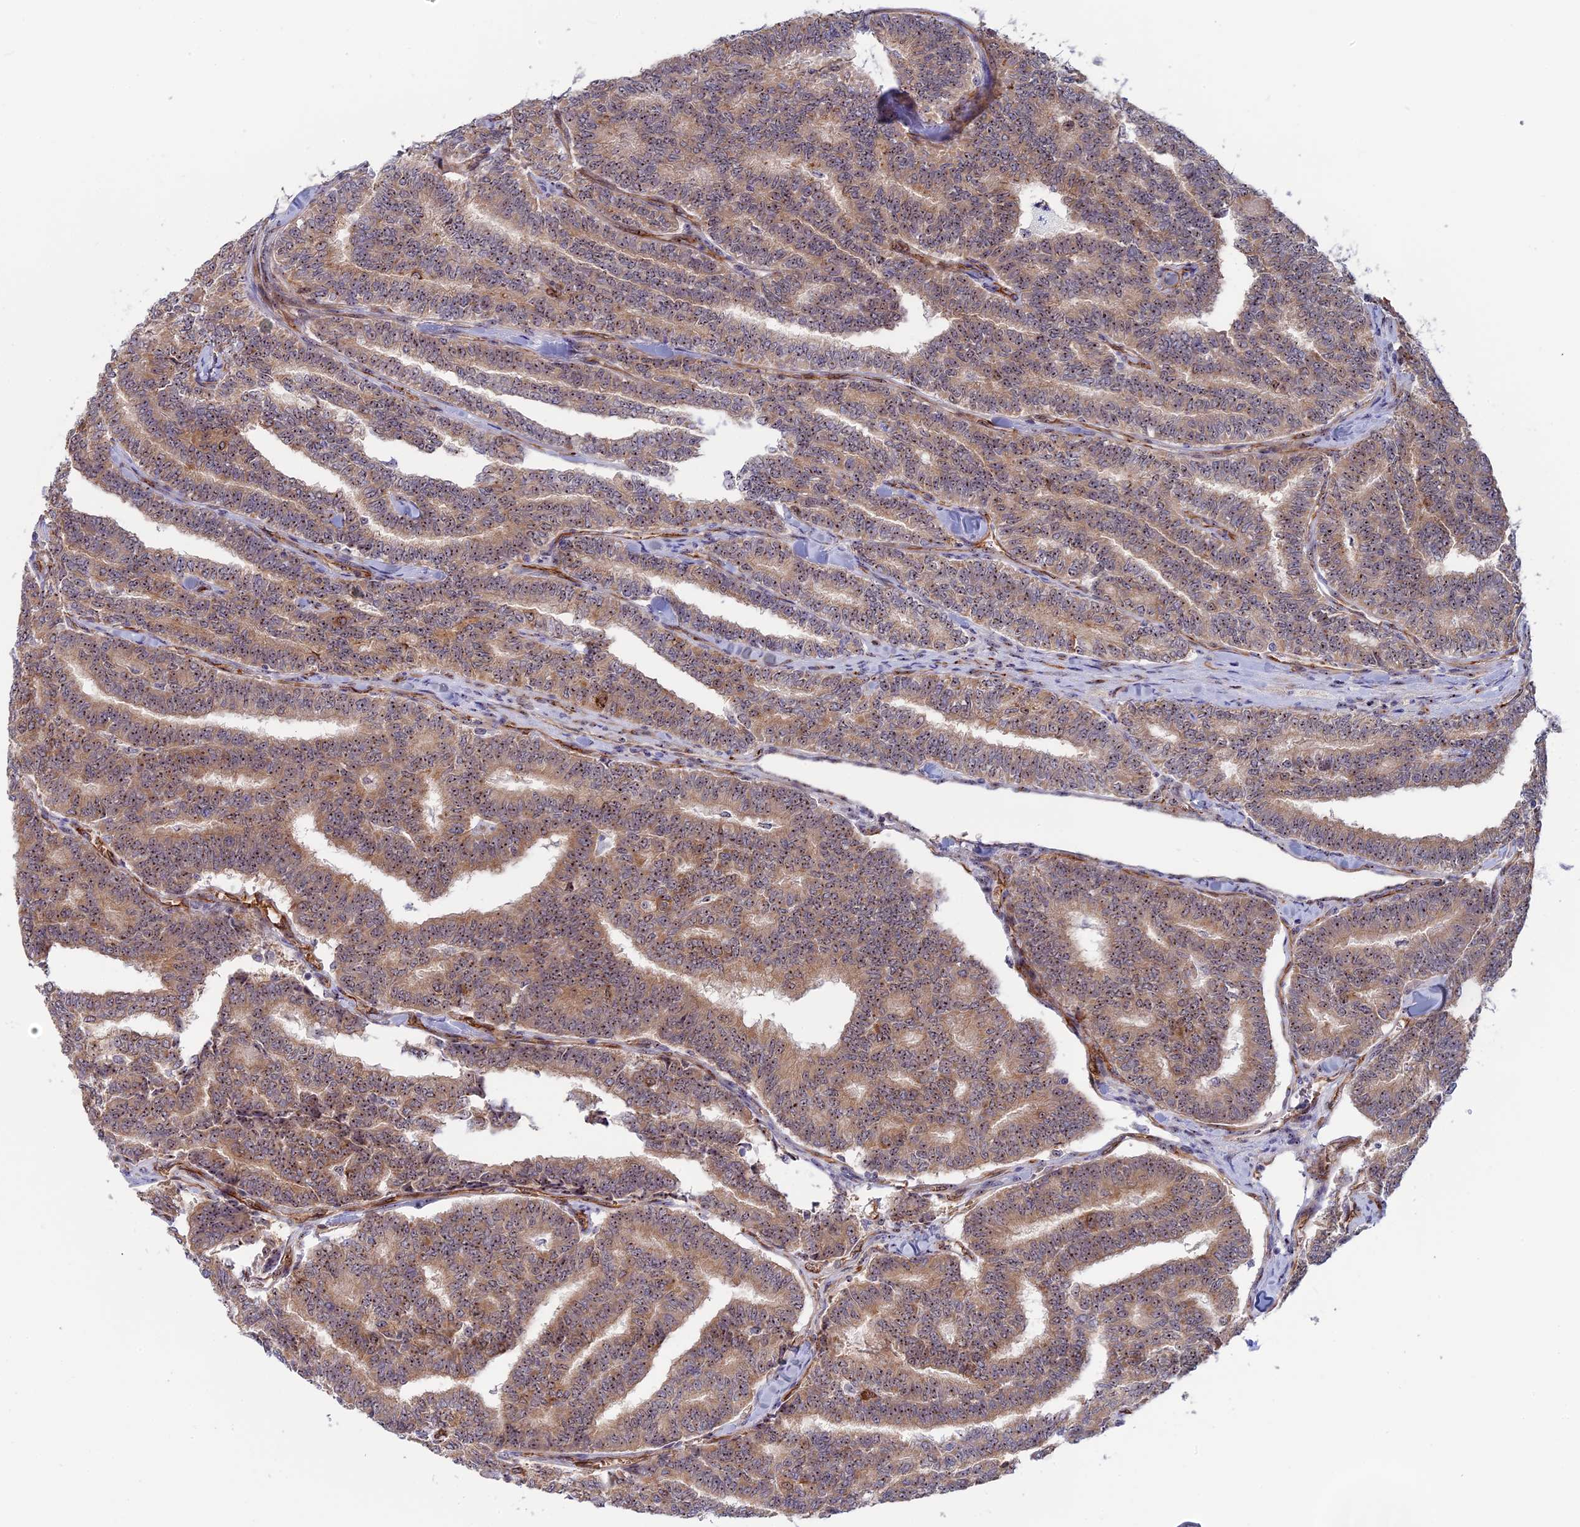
{"staining": {"intensity": "moderate", "quantity": ">75%", "location": "cytoplasmic/membranous,nuclear"}, "tissue": "thyroid cancer", "cell_type": "Tumor cells", "image_type": "cancer", "snomed": [{"axis": "morphology", "description": "Papillary adenocarcinoma, NOS"}, {"axis": "topography", "description": "Thyroid gland"}], "caption": "DAB immunohistochemical staining of human papillary adenocarcinoma (thyroid) displays moderate cytoplasmic/membranous and nuclear protein staining in approximately >75% of tumor cells.", "gene": "DBNDD1", "patient": {"sex": "female", "age": 35}}